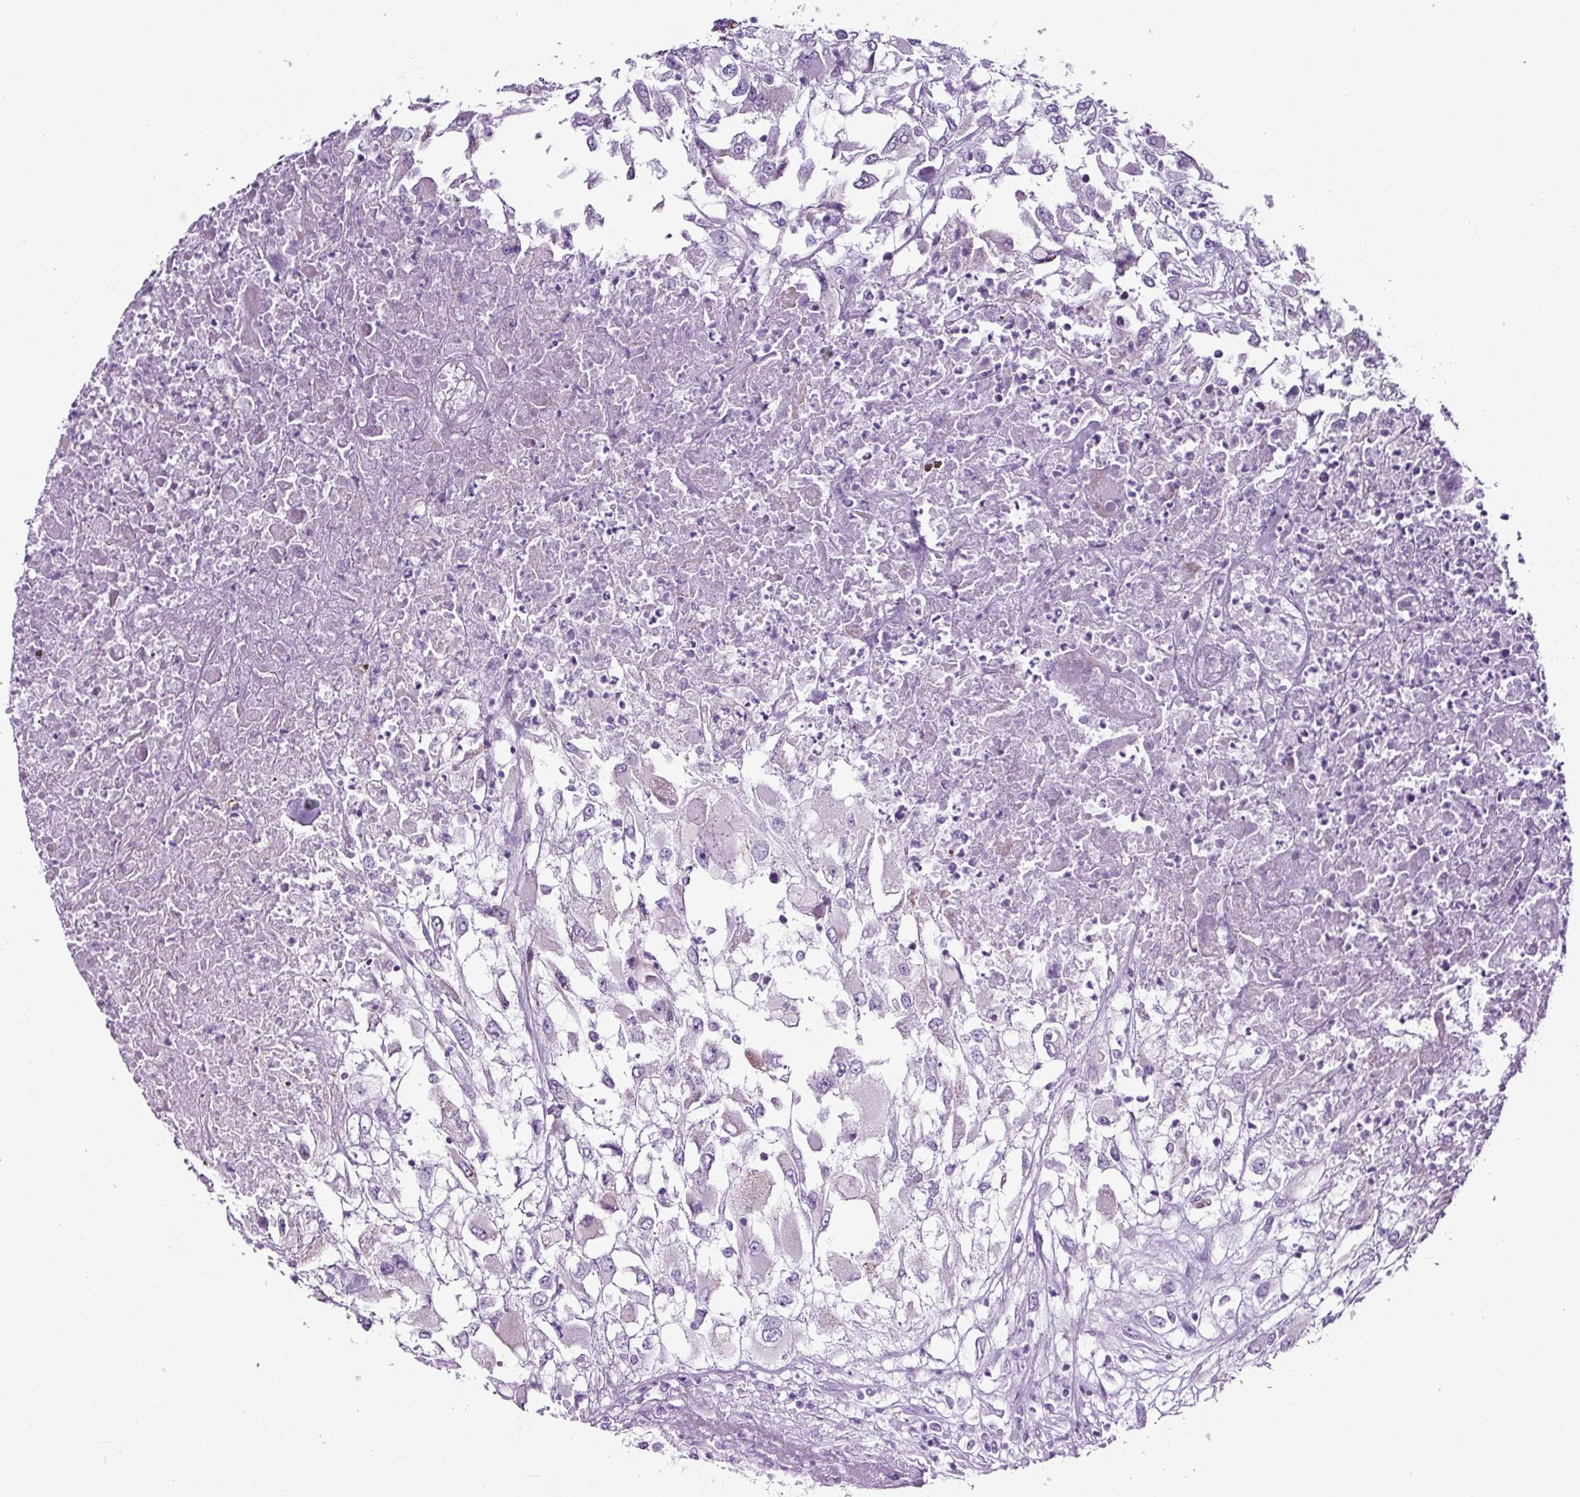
{"staining": {"intensity": "negative", "quantity": "none", "location": "none"}, "tissue": "renal cancer", "cell_type": "Tumor cells", "image_type": "cancer", "snomed": [{"axis": "morphology", "description": "Adenocarcinoma, NOS"}, {"axis": "topography", "description": "Kidney"}], "caption": "An IHC image of renal cancer is shown. There is no staining in tumor cells of renal cancer.", "gene": "SP8", "patient": {"sex": "female", "age": 52}}